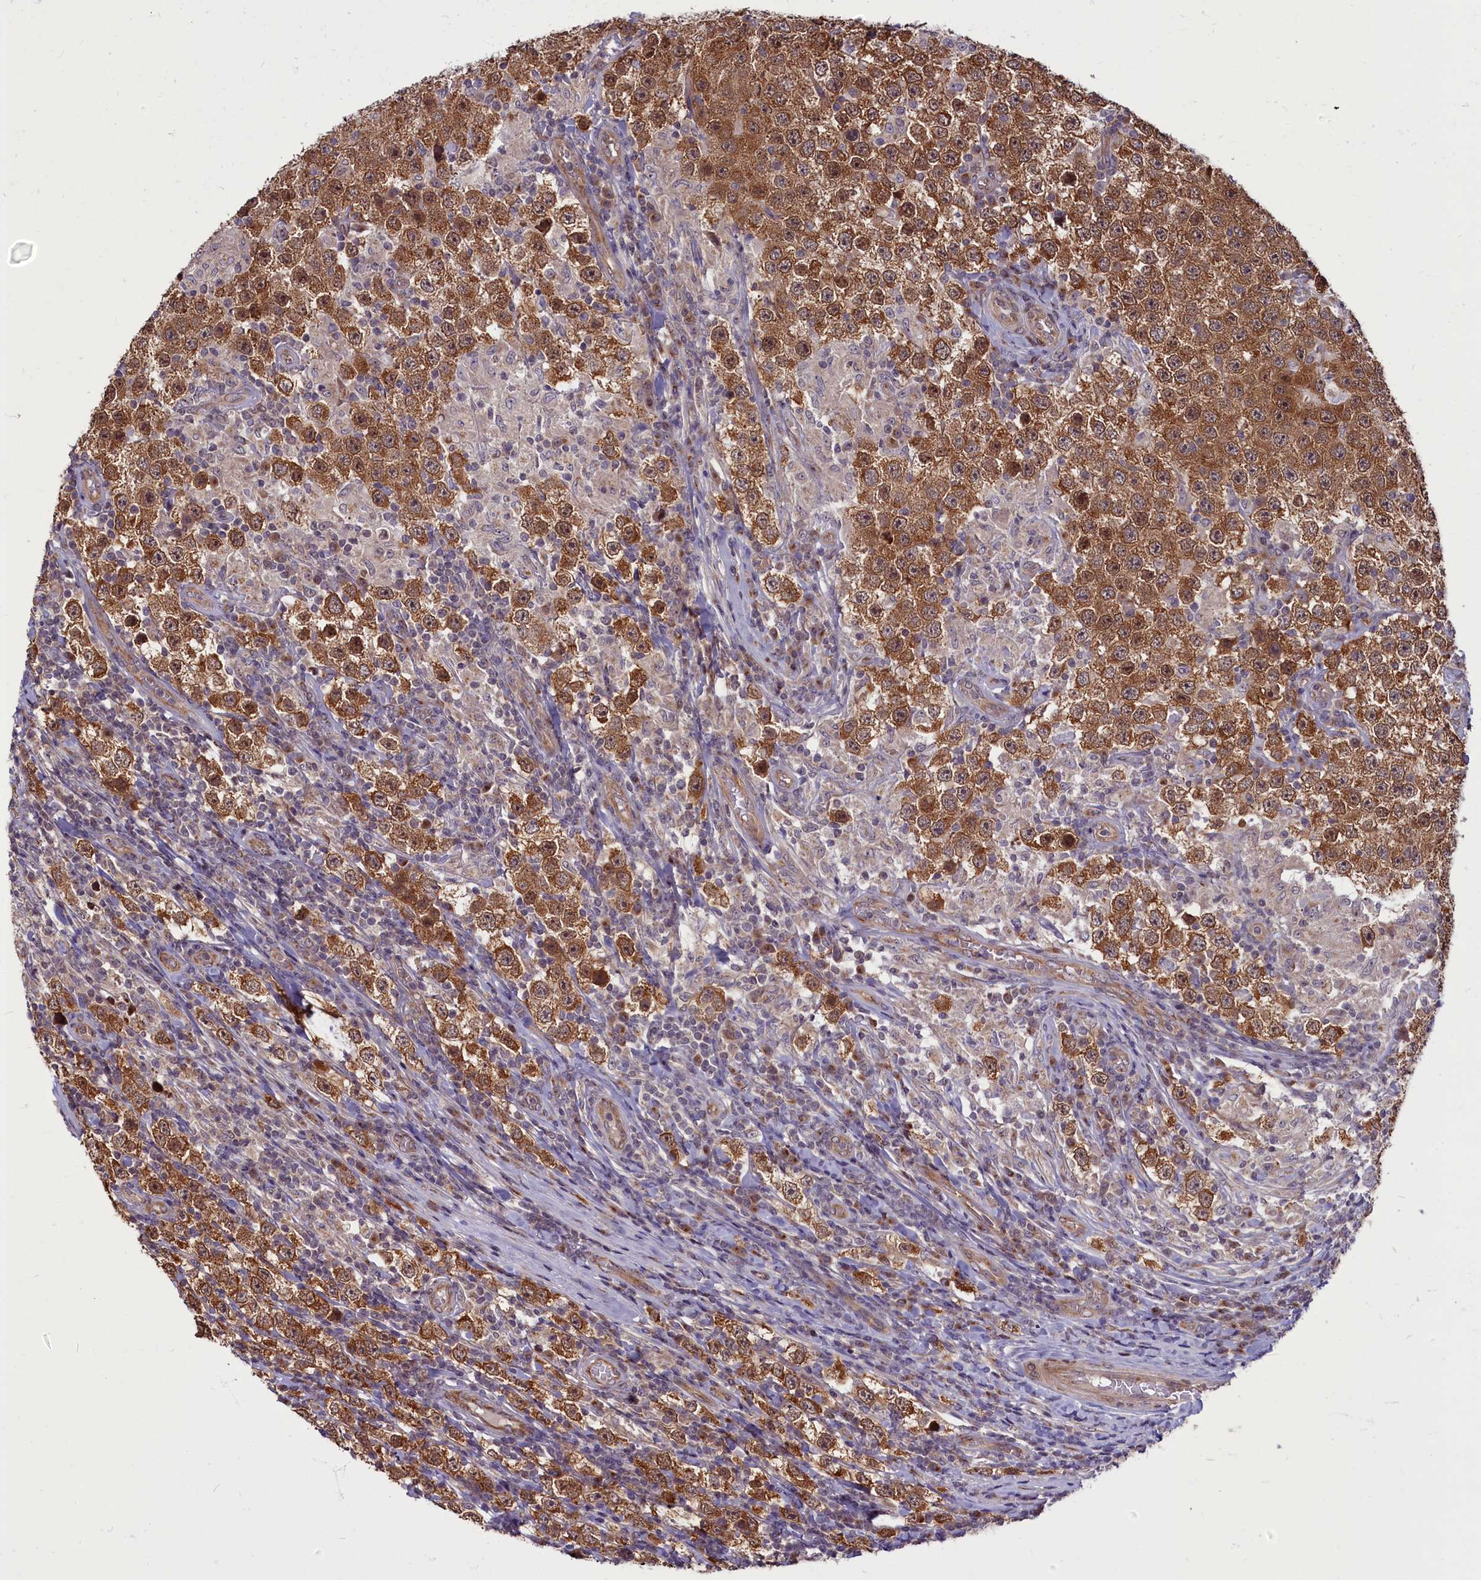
{"staining": {"intensity": "strong", "quantity": ">75%", "location": "cytoplasmic/membranous"}, "tissue": "testis cancer", "cell_type": "Tumor cells", "image_type": "cancer", "snomed": [{"axis": "morphology", "description": "Normal tissue, NOS"}, {"axis": "morphology", "description": "Urothelial carcinoma, High grade"}, {"axis": "morphology", "description": "Seminoma, NOS"}, {"axis": "morphology", "description": "Carcinoma, Embryonal, NOS"}, {"axis": "topography", "description": "Urinary bladder"}, {"axis": "topography", "description": "Testis"}], "caption": "Immunohistochemical staining of testis cancer (high-grade urothelial carcinoma) demonstrates high levels of strong cytoplasmic/membranous protein positivity in approximately >75% of tumor cells.", "gene": "MYCBP", "patient": {"sex": "male", "age": 41}}